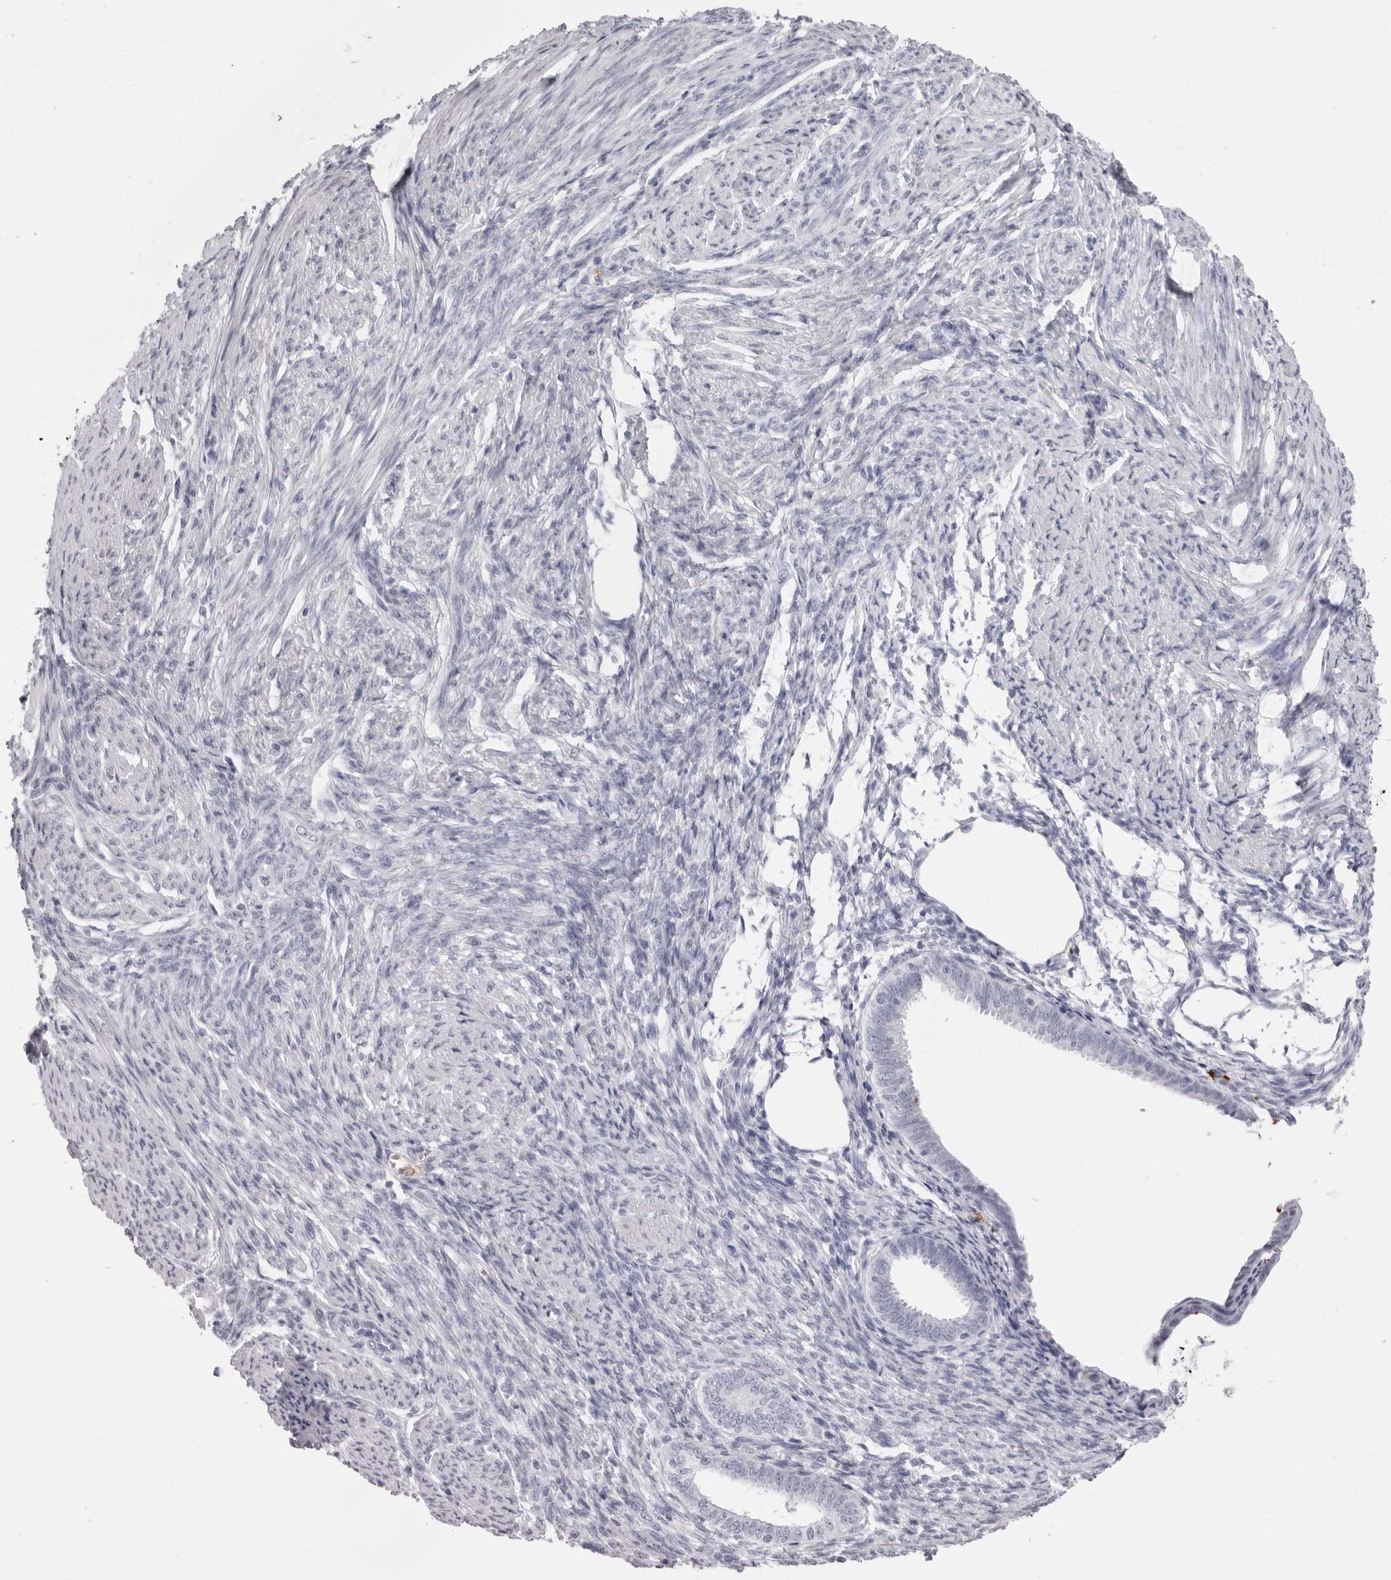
{"staining": {"intensity": "negative", "quantity": "none", "location": "none"}, "tissue": "endometrial cancer", "cell_type": "Tumor cells", "image_type": "cancer", "snomed": [{"axis": "morphology", "description": "Adenocarcinoma, NOS"}, {"axis": "topography", "description": "Endometrium"}], "caption": "Photomicrograph shows no protein positivity in tumor cells of endometrial cancer tissue.", "gene": "SPTA1", "patient": {"sex": "female", "age": 51}}